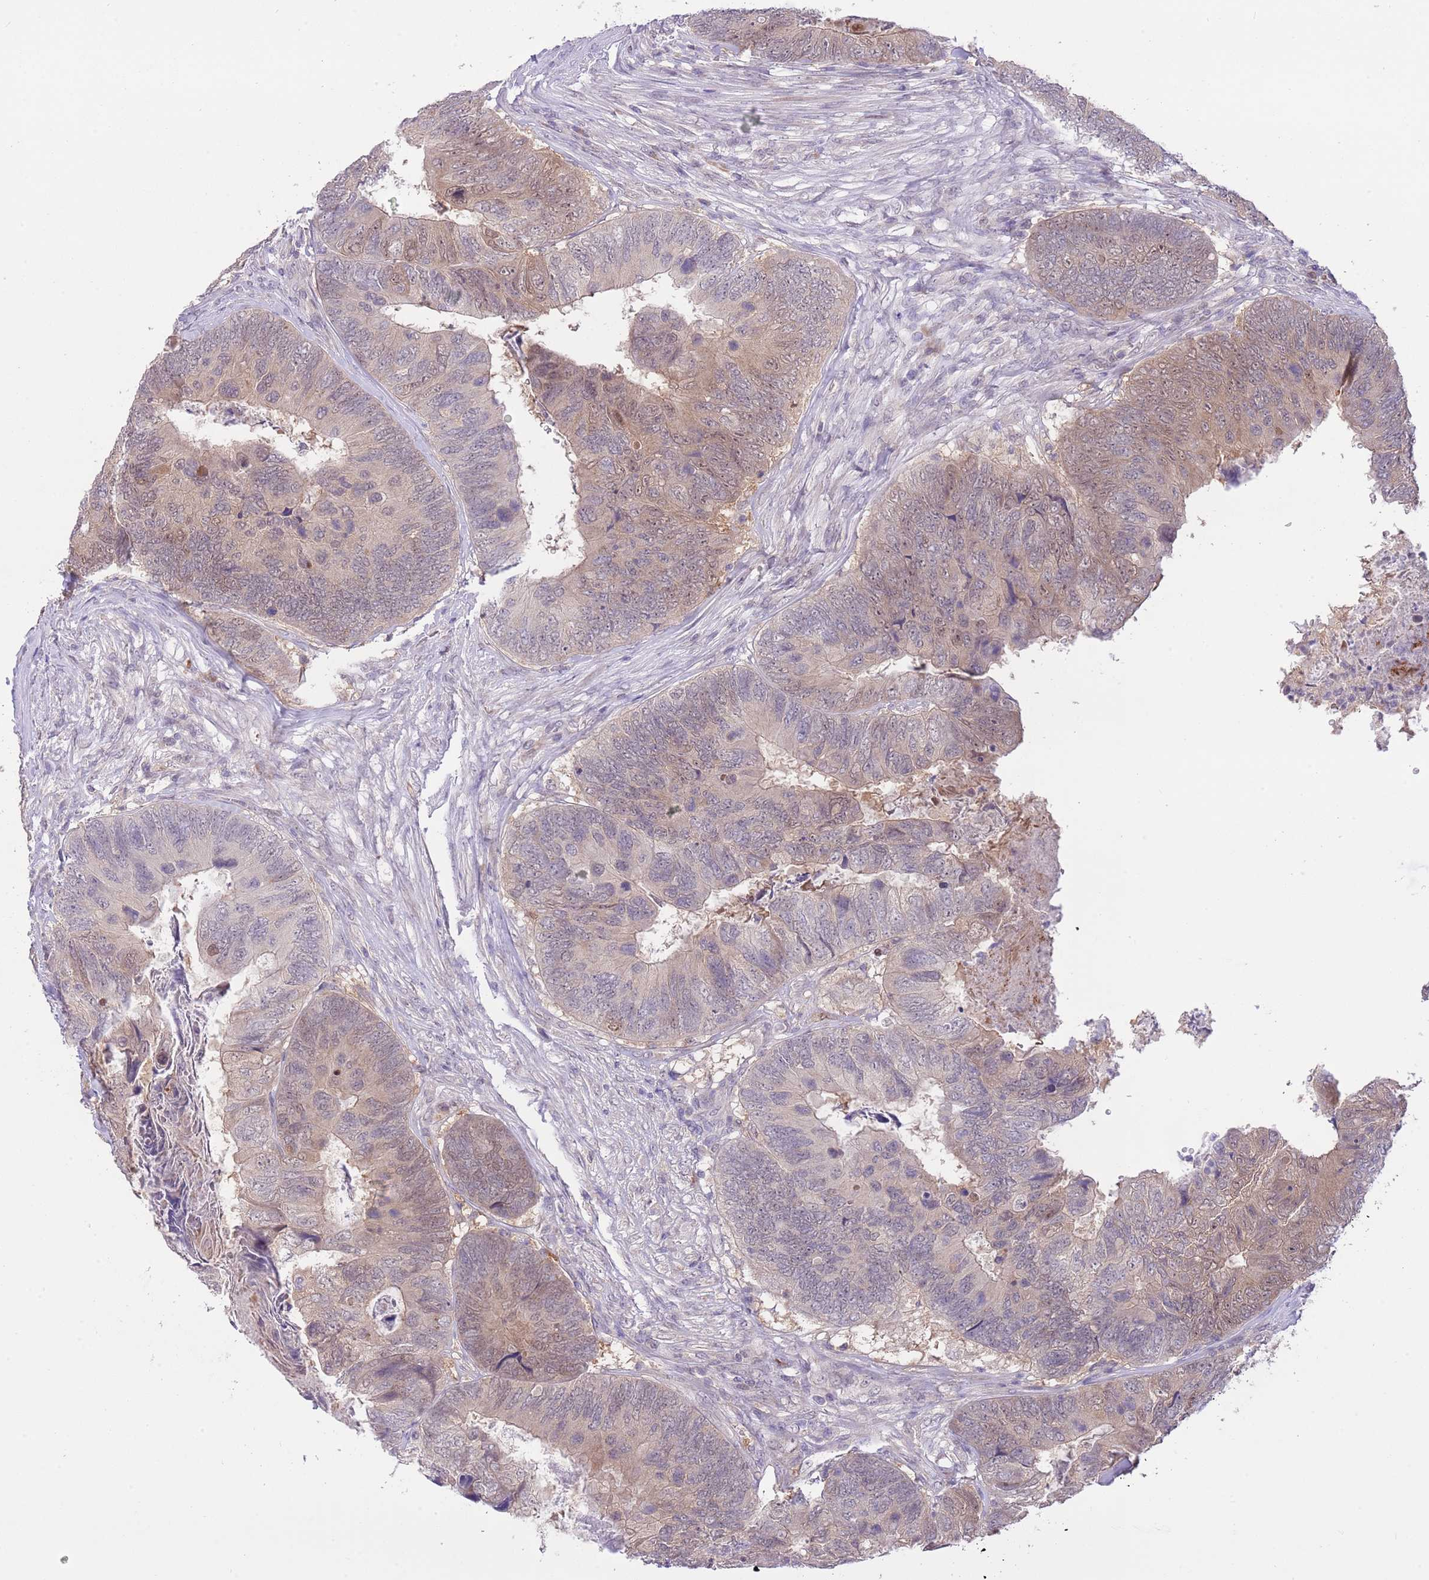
{"staining": {"intensity": "weak", "quantity": "25%-75%", "location": "cytoplasmic/membranous"}, "tissue": "colorectal cancer", "cell_type": "Tumor cells", "image_type": "cancer", "snomed": [{"axis": "morphology", "description": "Adenocarcinoma, NOS"}, {"axis": "topography", "description": "Colon"}], "caption": "The photomicrograph displays immunohistochemical staining of colorectal adenocarcinoma. There is weak cytoplasmic/membranous expression is present in about 25%-75% of tumor cells.", "gene": "GALK2", "patient": {"sex": "female", "age": 67}}